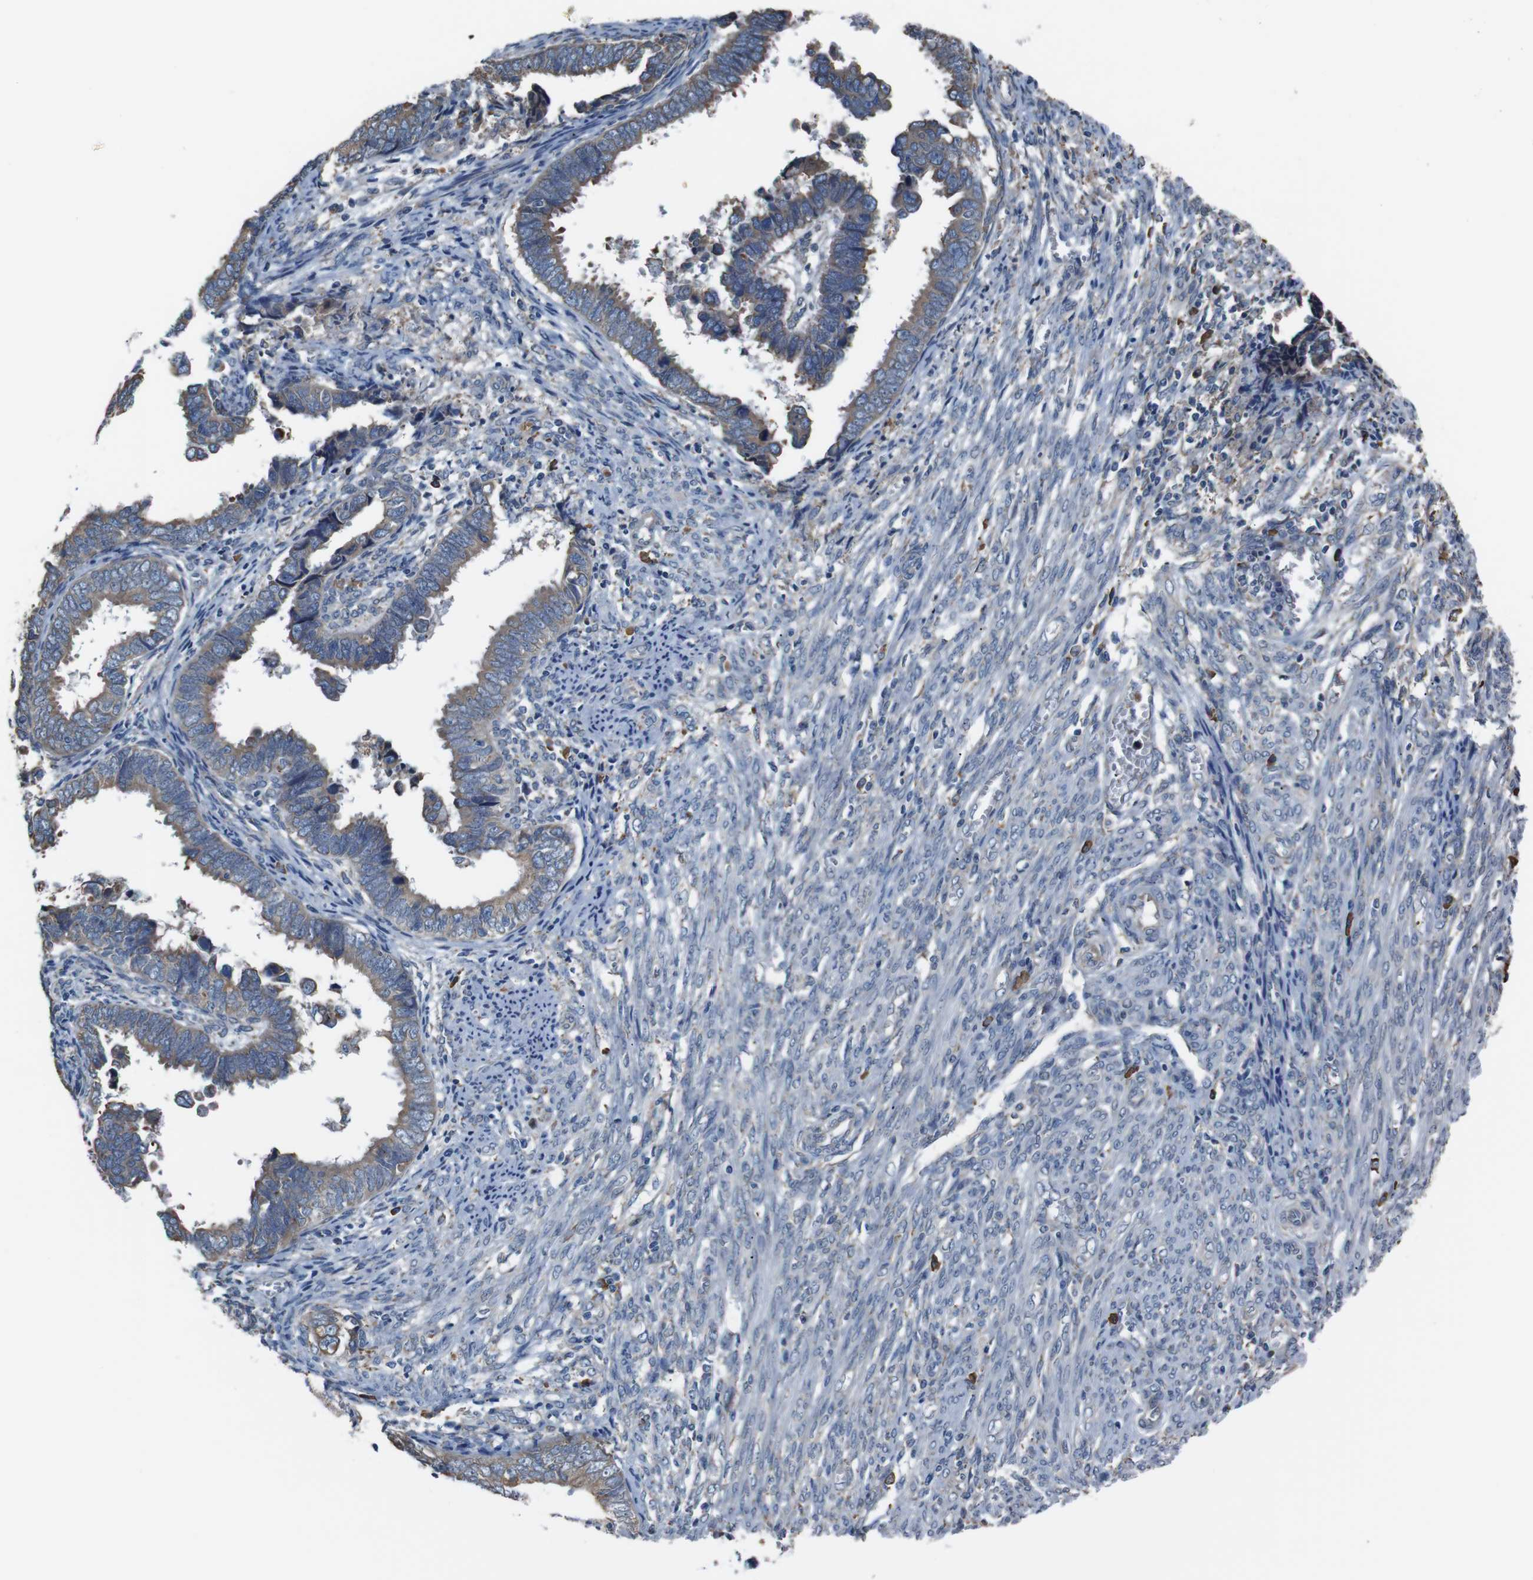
{"staining": {"intensity": "moderate", "quantity": ">75%", "location": "cytoplasmic/membranous"}, "tissue": "endometrial cancer", "cell_type": "Tumor cells", "image_type": "cancer", "snomed": [{"axis": "morphology", "description": "Adenocarcinoma, NOS"}, {"axis": "topography", "description": "Endometrium"}], "caption": "Protein staining demonstrates moderate cytoplasmic/membranous positivity in approximately >75% of tumor cells in adenocarcinoma (endometrial). Nuclei are stained in blue.", "gene": "SIGMAR1", "patient": {"sex": "female", "age": 75}}